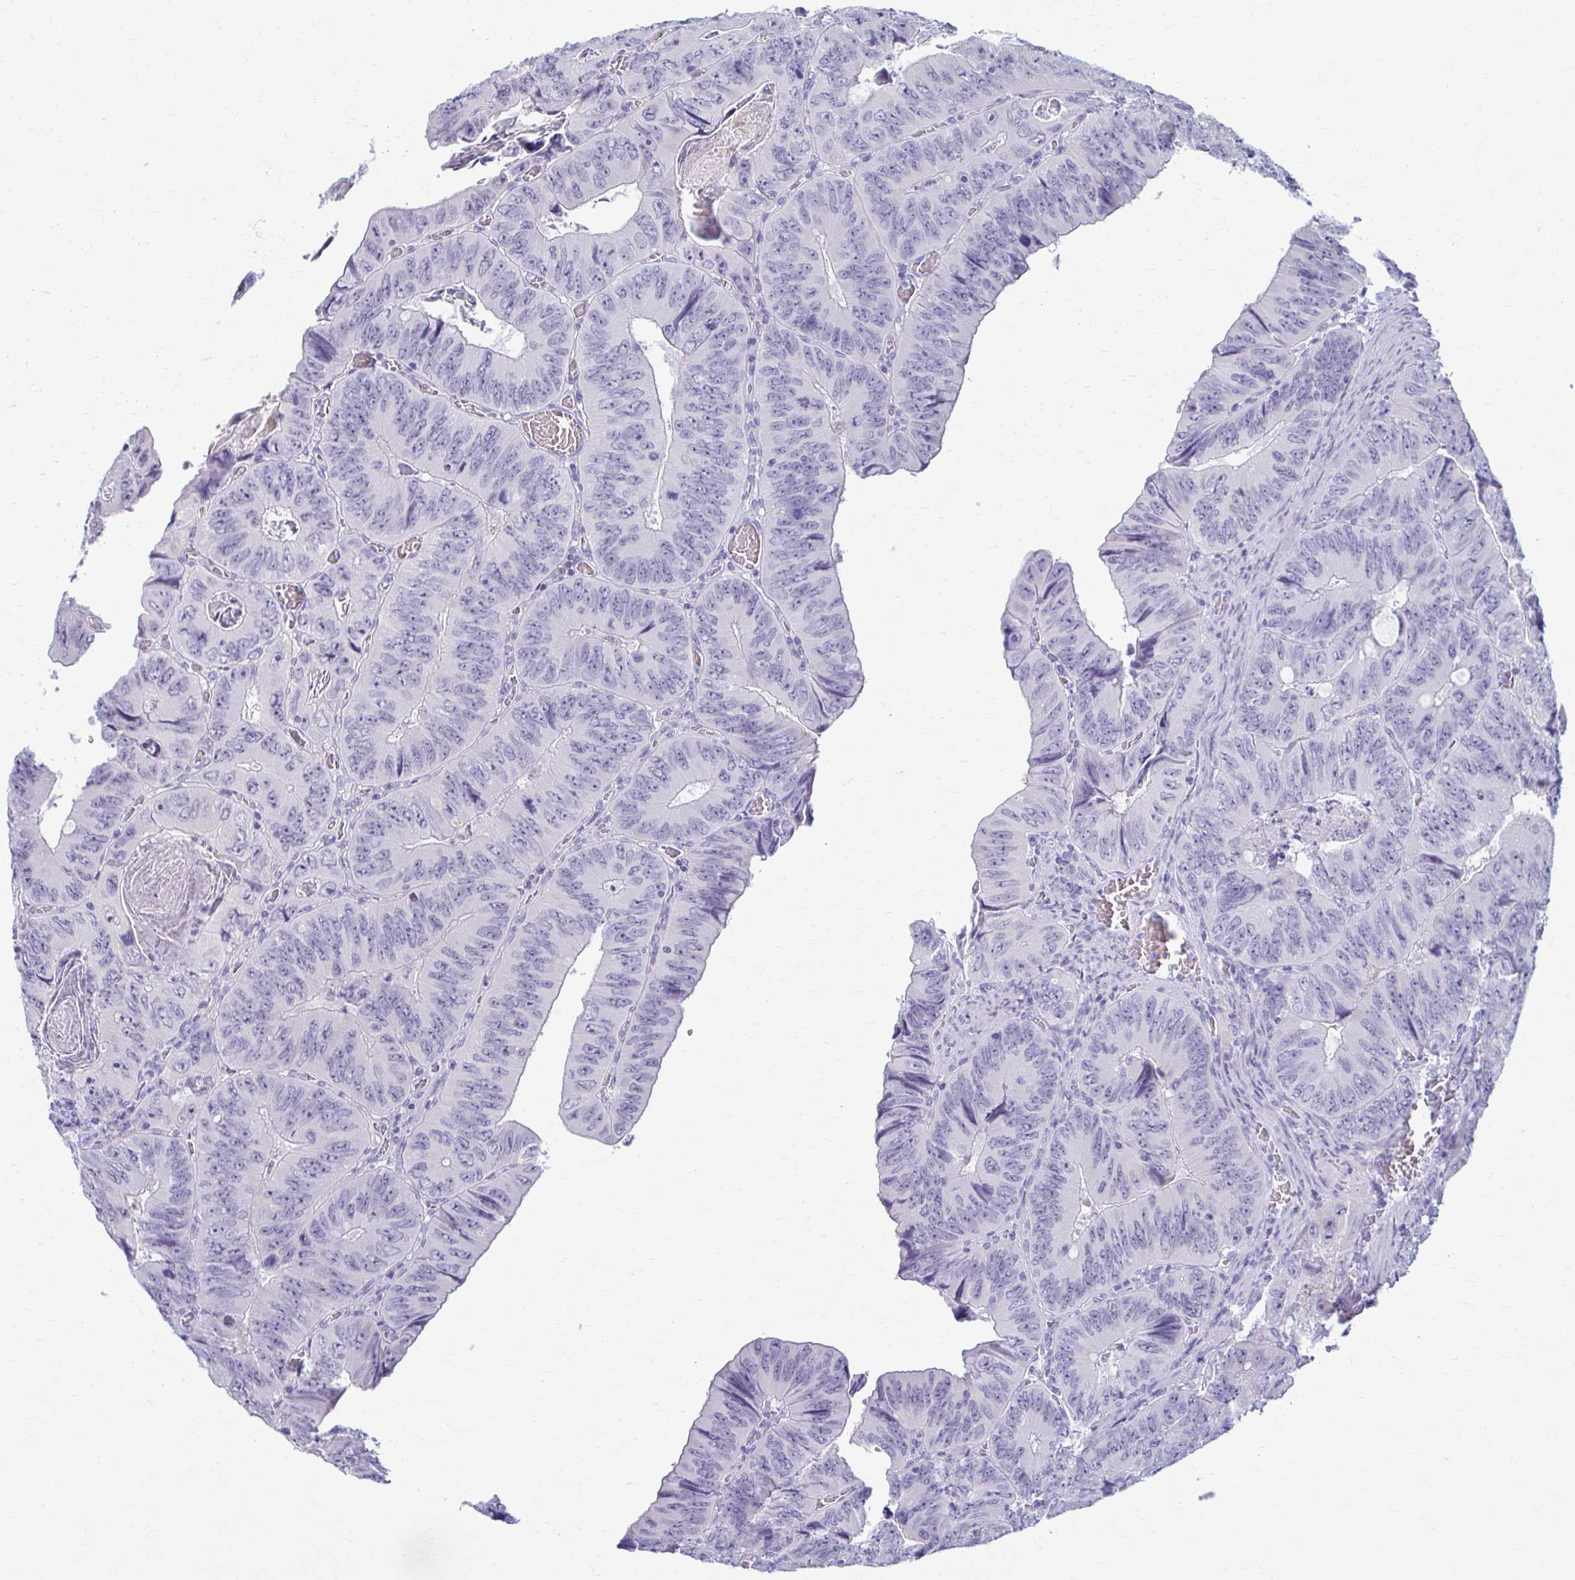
{"staining": {"intensity": "negative", "quantity": "none", "location": "none"}, "tissue": "colorectal cancer", "cell_type": "Tumor cells", "image_type": "cancer", "snomed": [{"axis": "morphology", "description": "Adenocarcinoma, NOS"}, {"axis": "topography", "description": "Colon"}], "caption": "DAB immunohistochemical staining of human colorectal cancer exhibits no significant positivity in tumor cells.", "gene": "LDLRAP1", "patient": {"sex": "female", "age": 84}}